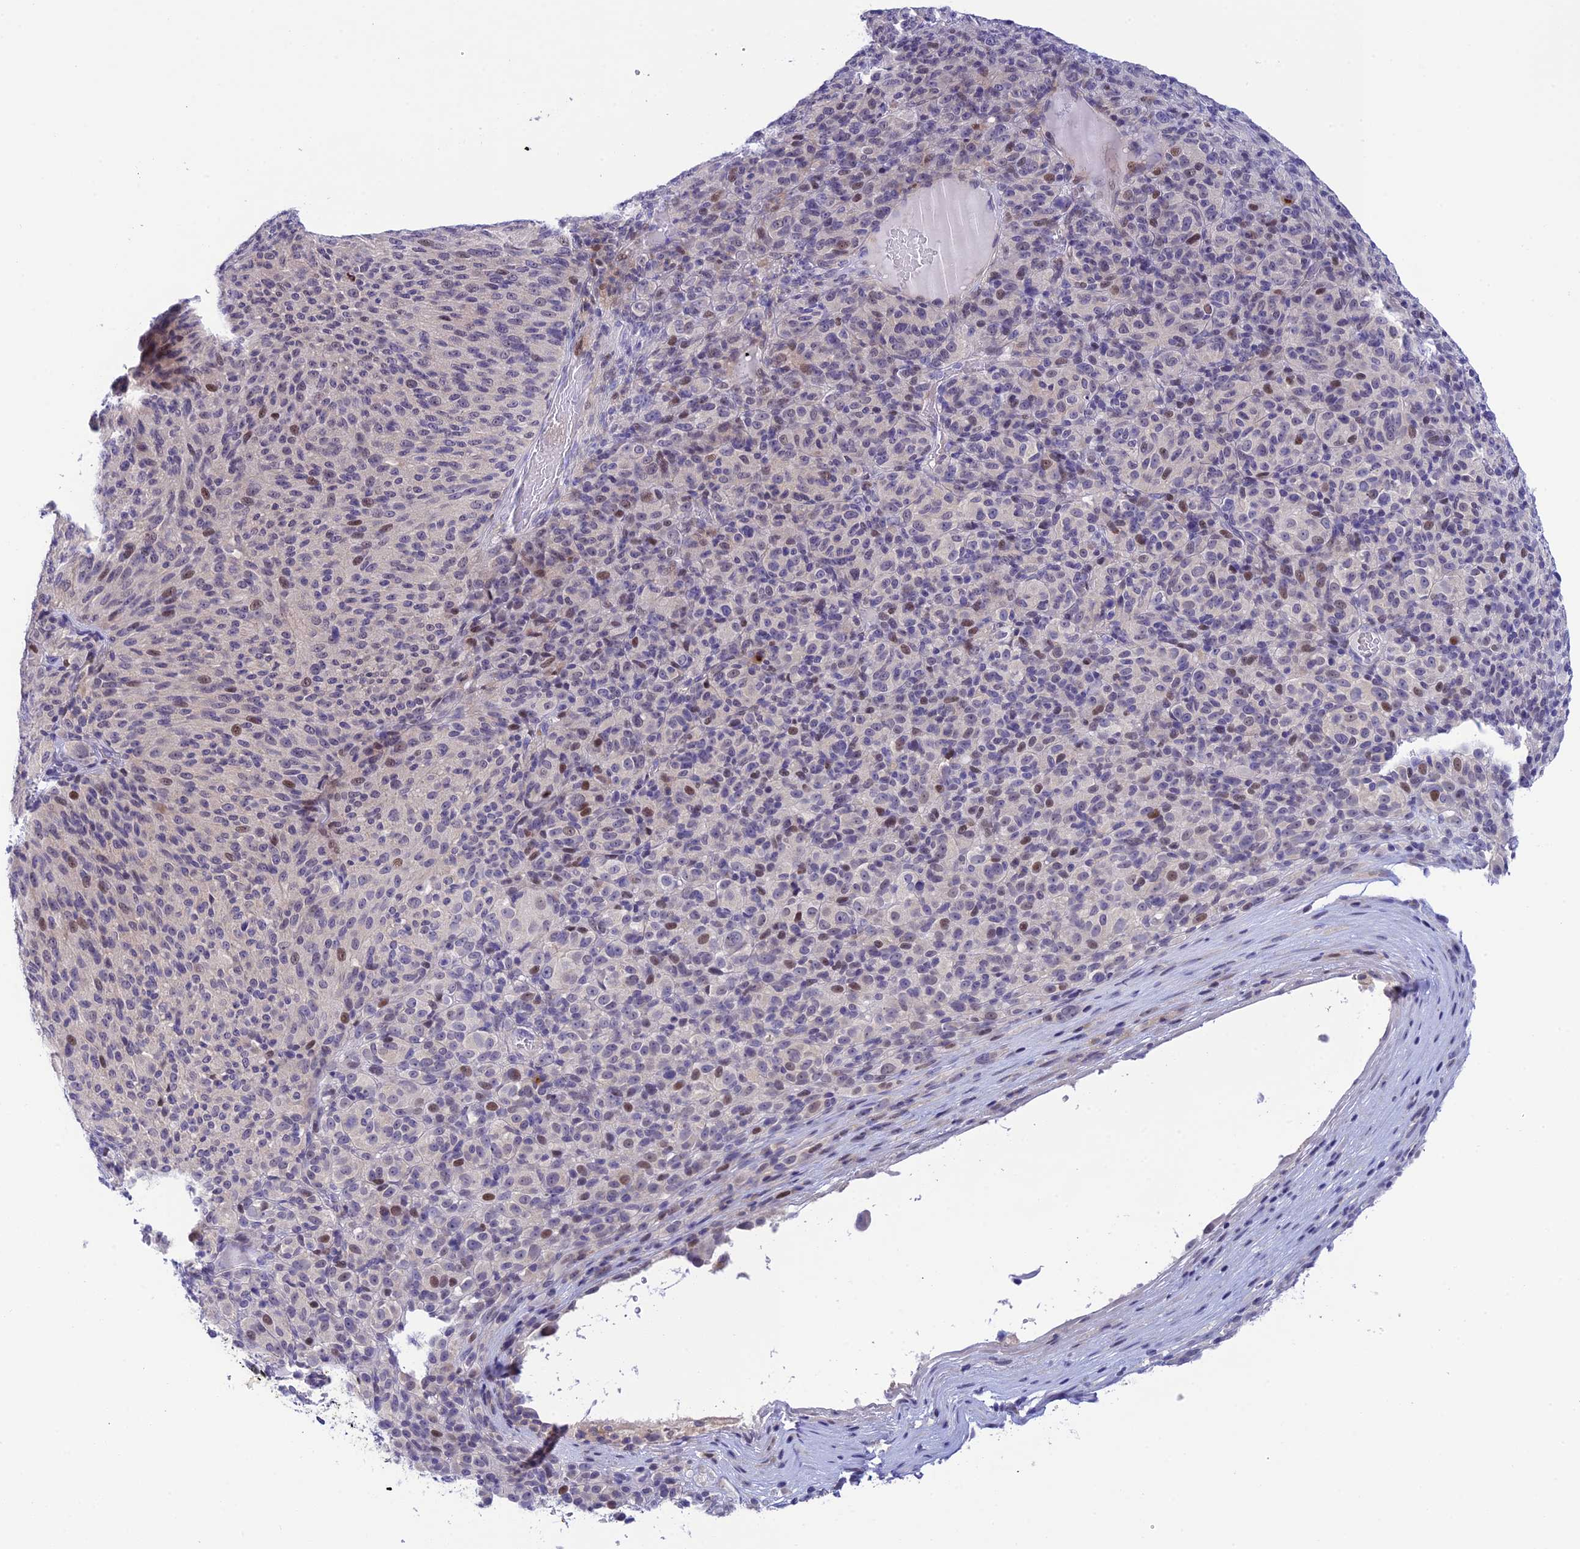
{"staining": {"intensity": "moderate", "quantity": "<25%", "location": "nuclear"}, "tissue": "melanoma", "cell_type": "Tumor cells", "image_type": "cancer", "snomed": [{"axis": "morphology", "description": "Malignant melanoma, Metastatic site"}, {"axis": "topography", "description": "Brain"}], "caption": "Immunohistochemistry (DAB) staining of melanoma exhibits moderate nuclear protein positivity in about <25% of tumor cells. The protein of interest is stained brown, and the nuclei are stained in blue (DAB (3,3'-diaminobenzidine) IHC with brightfield microscopy, high magnification).", "gene": "RASGEF1B", "patient": {"sex": "female", "age": 56}}